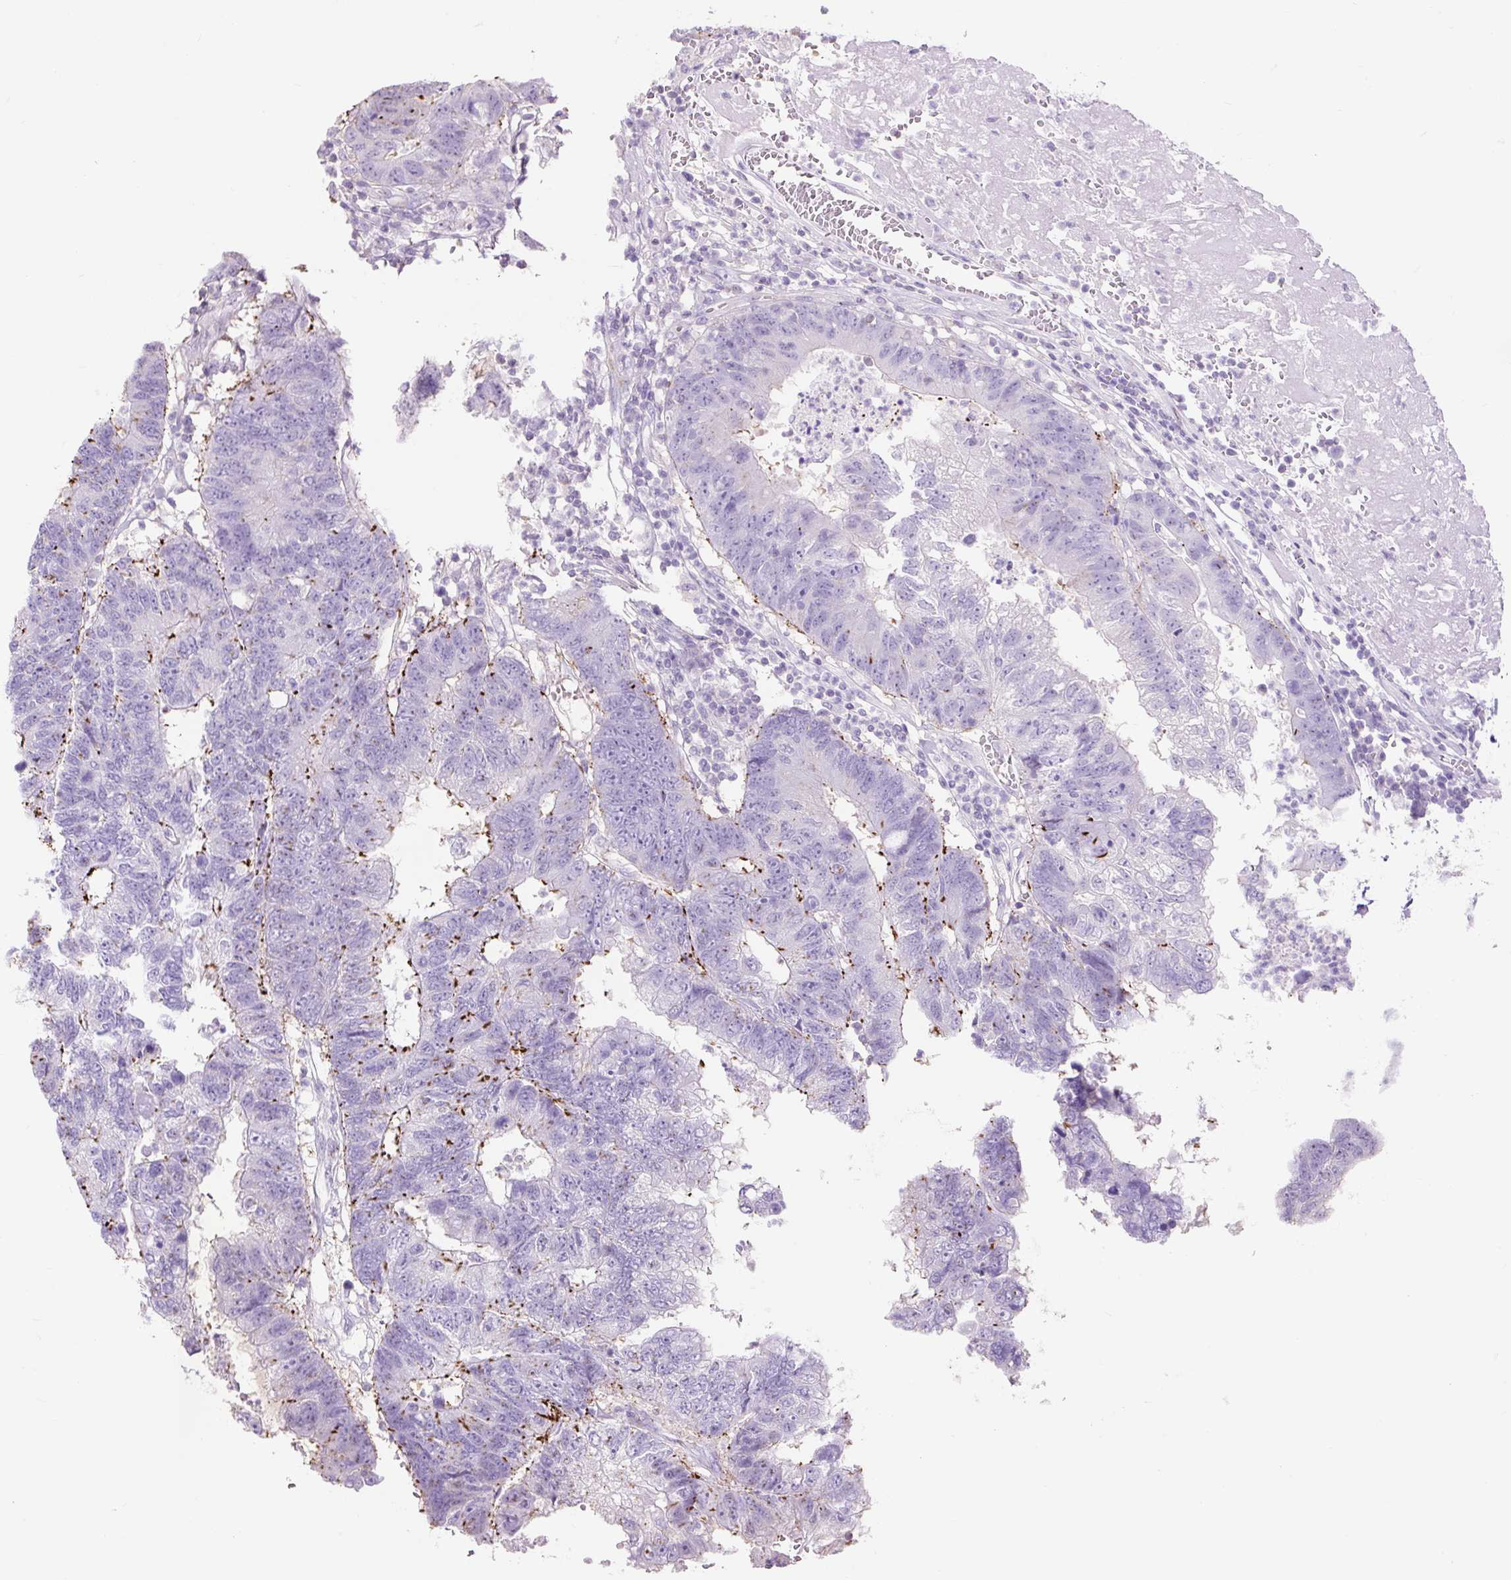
{"staining": {"intensity": "negative", "quantity": "none", "location": "none"}, "tissue": "colorectal cancer", "cell_type": "Tumor cells", "image_type": "cancer", "snomed": [{"axis": "morphology", "description": "Adenocarcinoma, NOS"}, {"axis": "topography", "description": "Colon"}], "caption": "A high-resolution histopathology image shows immunohistochemistry (IHC) staining of colorectal cancer, which displays no significant positivity in tumor cells.", "gene": "OR10A7", "patient": {"sex": "female", "age": 48}}